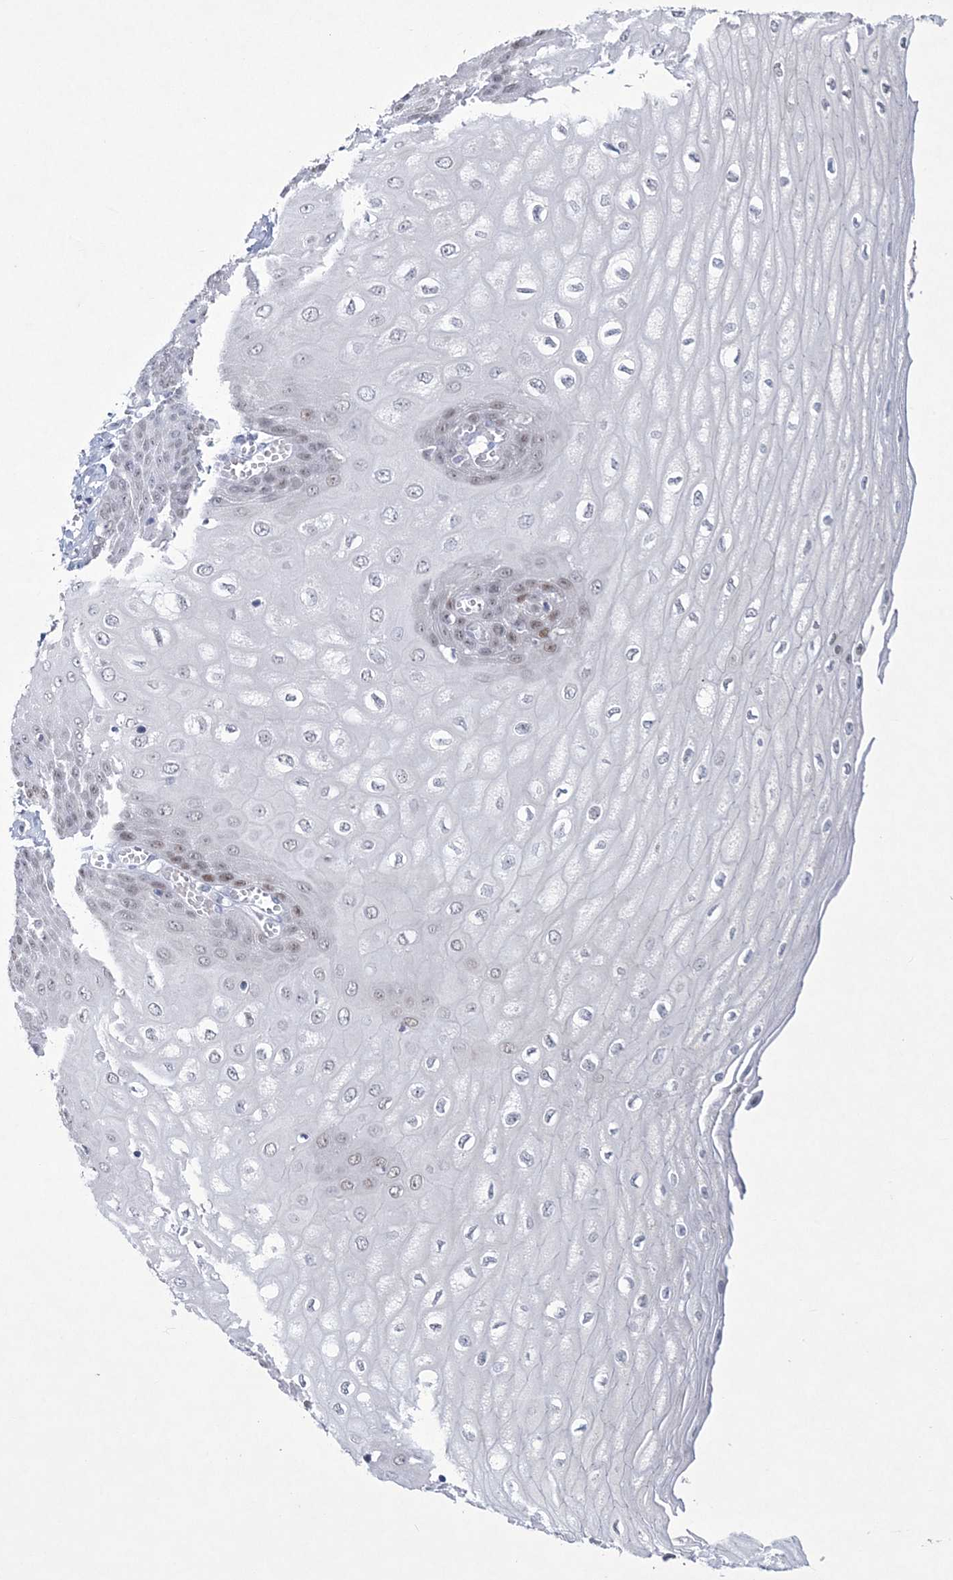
{"staining": {"intensity": "moderate", "quantity": "<25%", "location": "nuclear"}, "tissue": "esophagus", "cell_type": "Squamous epithelial cells", "image_type": "normal", "snomed": [{"axis": "morphology", "description": "Normal tissue, NOS"}, {"axis": "topography", "description": "Esophagus"}], "caption": "Approximately <25% of squamous epithelial cells in normal esophagus display moderate nuclear protein staining as visualized by brown immunohistochemical staining.", "gene": "WDR27", "patient": {"sex": "male", "age": 60}}